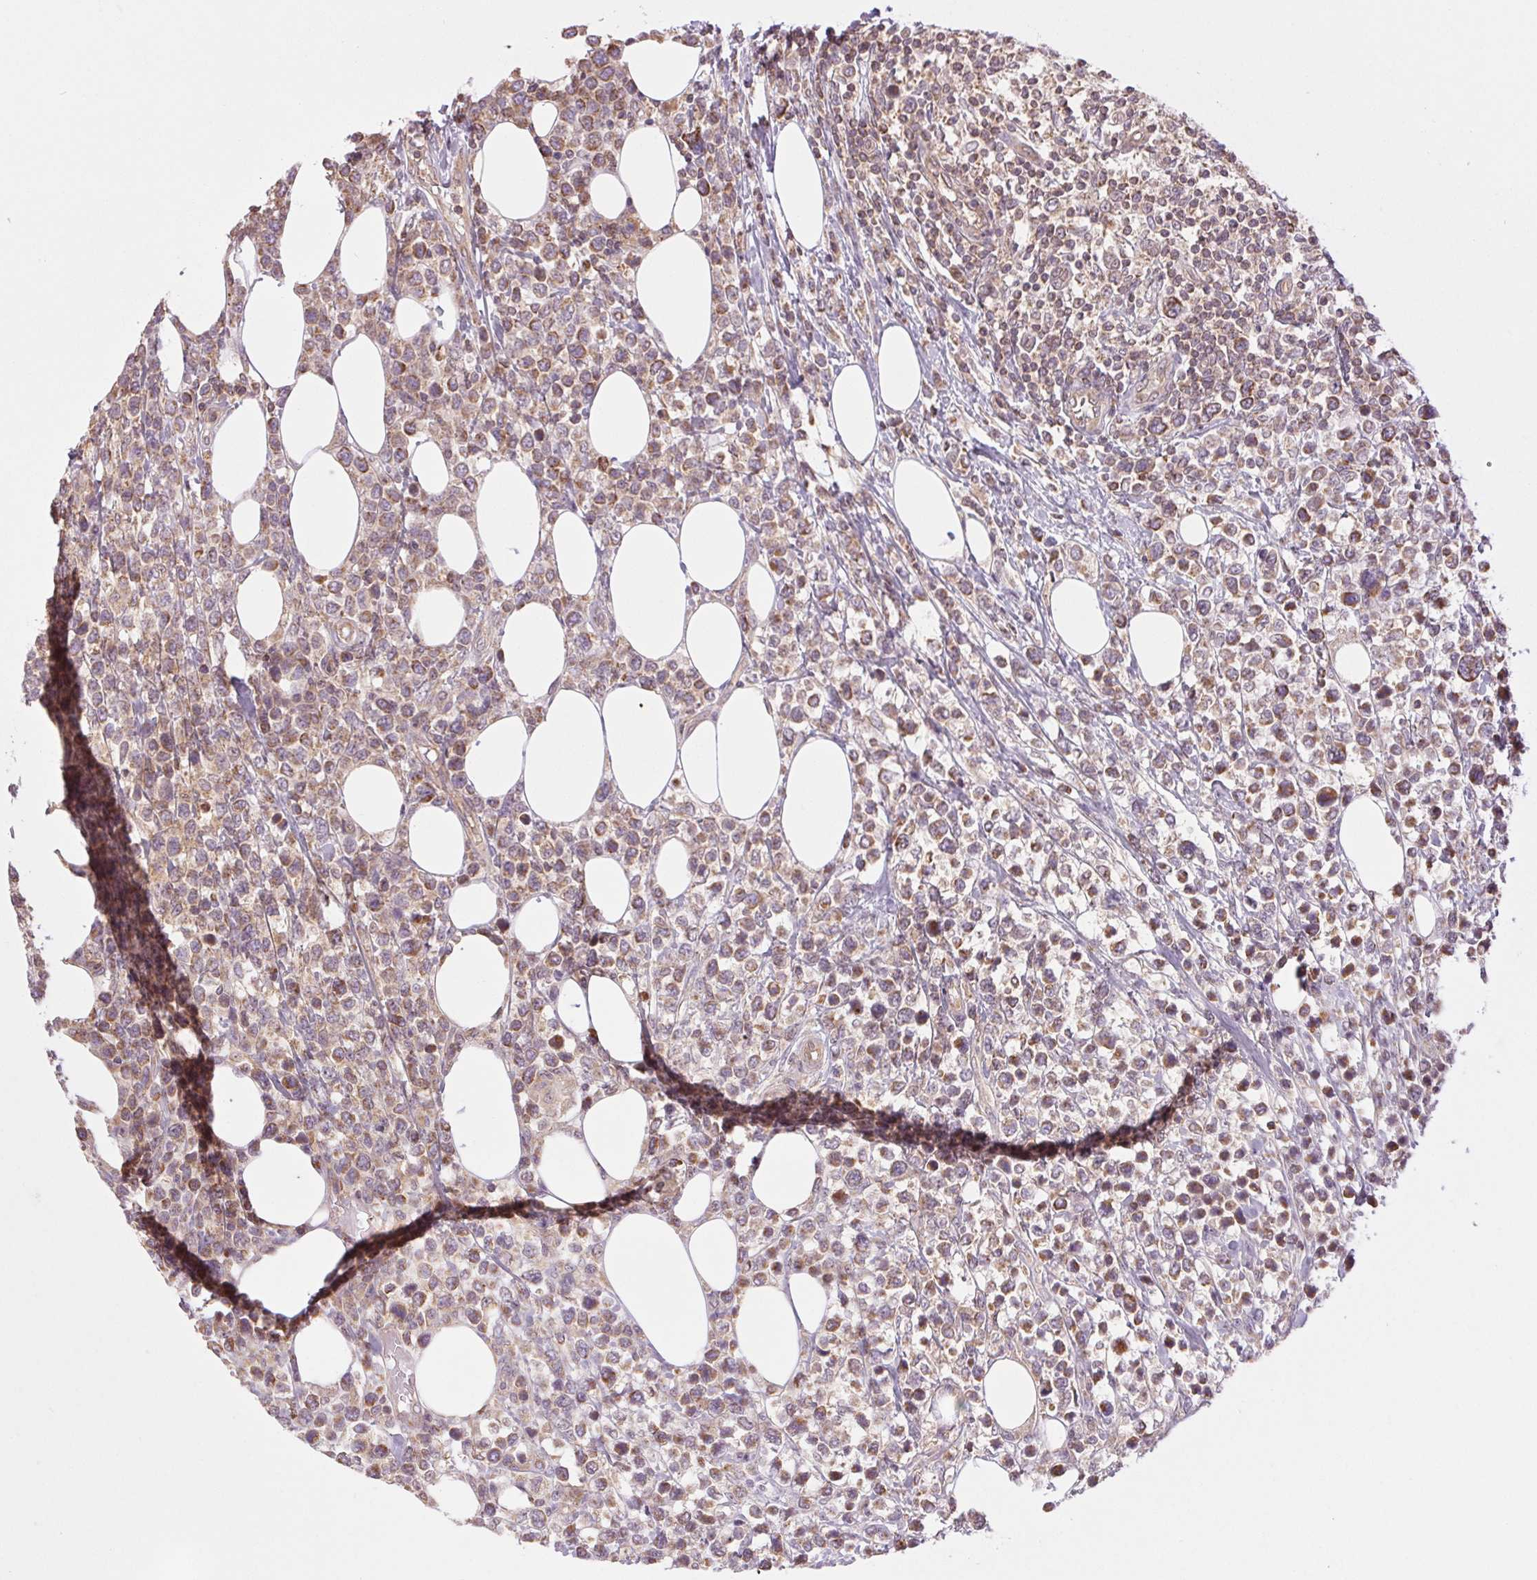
{"staining": {"intensity": "weak", "quantity": ">75%", "location": "cytoplasmic/membranous"}, "tissue": "lymphoma", "cell_type": "Tumor cells", "image_type": "cancer", "snomed": [{"axis": "morphology", "description": "Malignant lymphoma, non-Hodgkin's type, High grade"}, {"axis": "topography", "description": "Soft tissue"}], "caption": "Lymphoma tissue exhibits weak cytoplasmic/membranous expression in about >75% of tumor cells The staining was performed using DAB (3,3'-diaminobenzidine) to visualize the protein expression in brown, while the nuclei were stained in blue with hematoxylin (Magnification: 20x).", "gene": "MAP3K5", "patient": {"sex": "female", "age": 56}}